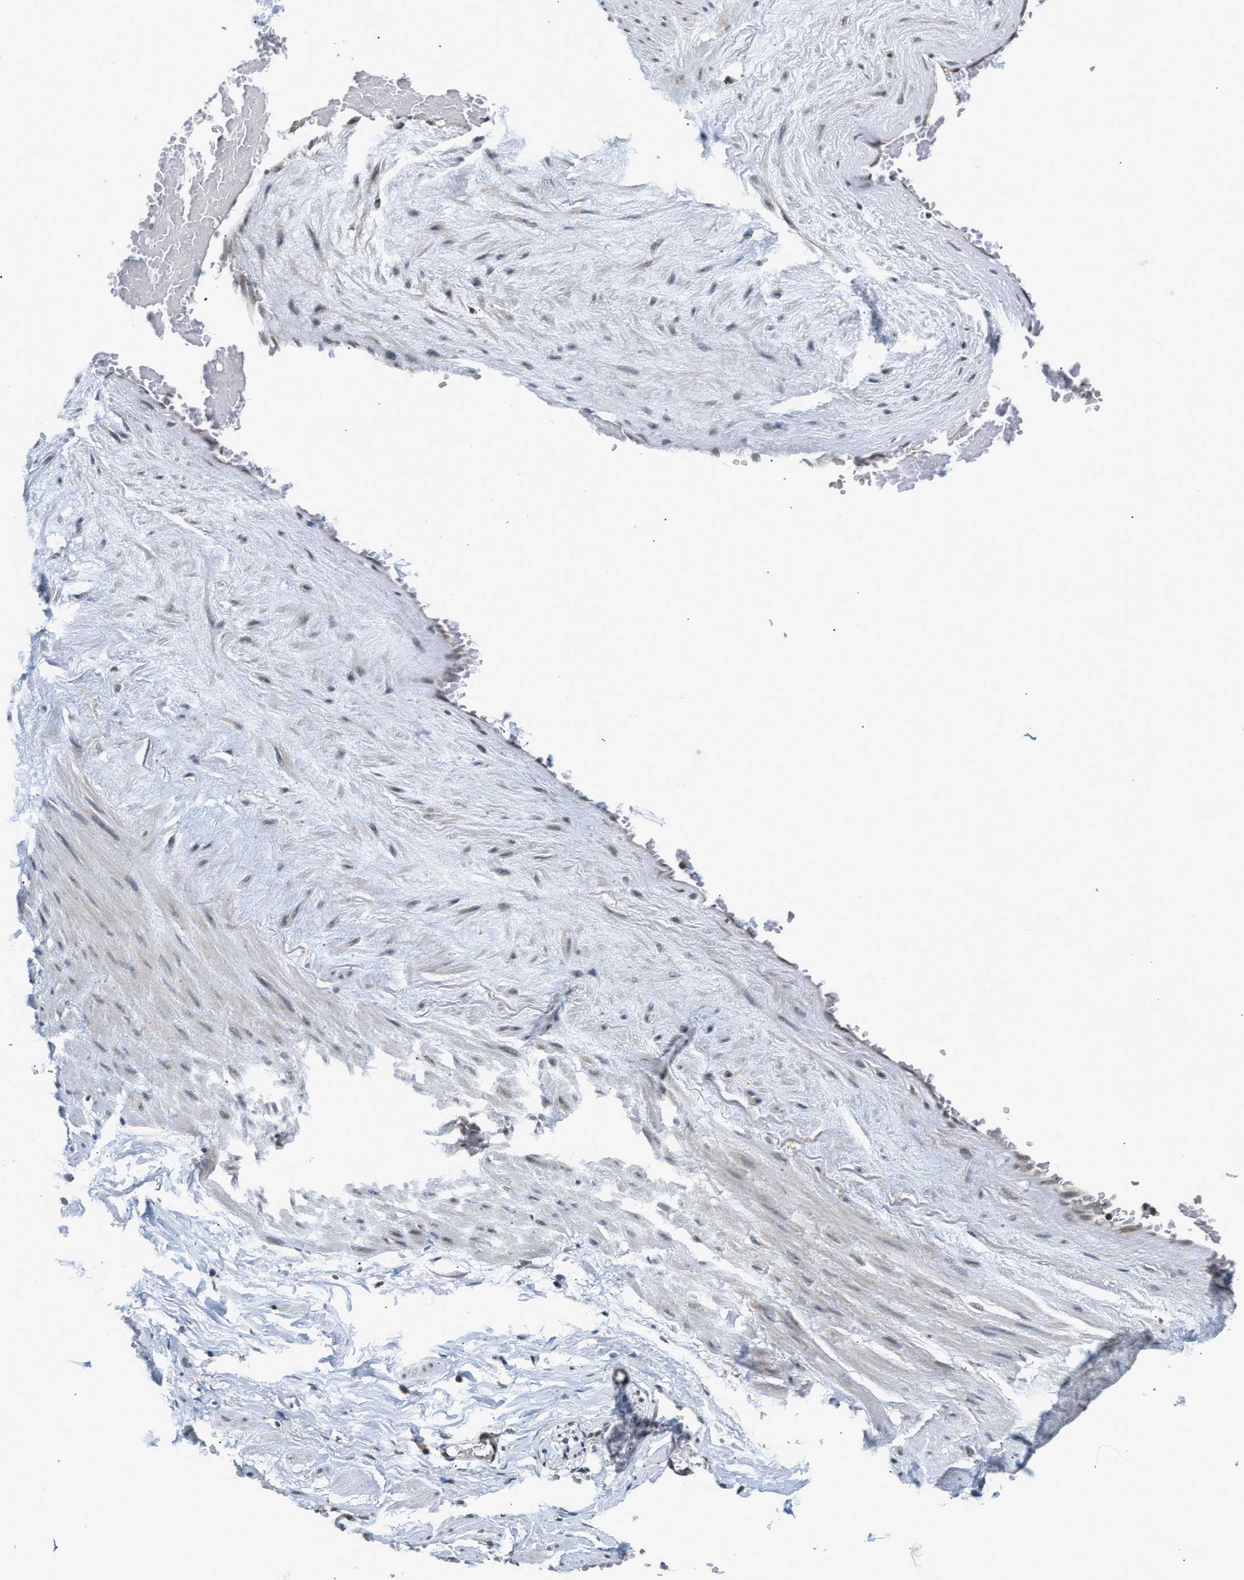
{"staining": {"intensity": "moderate", "quantity": ">75%", "location": "cytoplasmic/membranous"}, "tissue": "adipose tissue", "cell_type": "Adipocytes", "image_type": "normal", "snomed": [{"axis": "morphology", "description": "Normal tissue, NOS"}, {"axis": "topography", "description": "Soft tissue"}, {"axis": "topography", "description": "Vascular tissue"}], "caption": "This image exhibits immunohistochemistry (IHC) staining of benign human adipose tissue, with medium moderate cytoplasmic/membranous staining in approximately >75% of adipocytes.", "gene": "RAB29", "patient": {"sex": "female", "age": 35}}